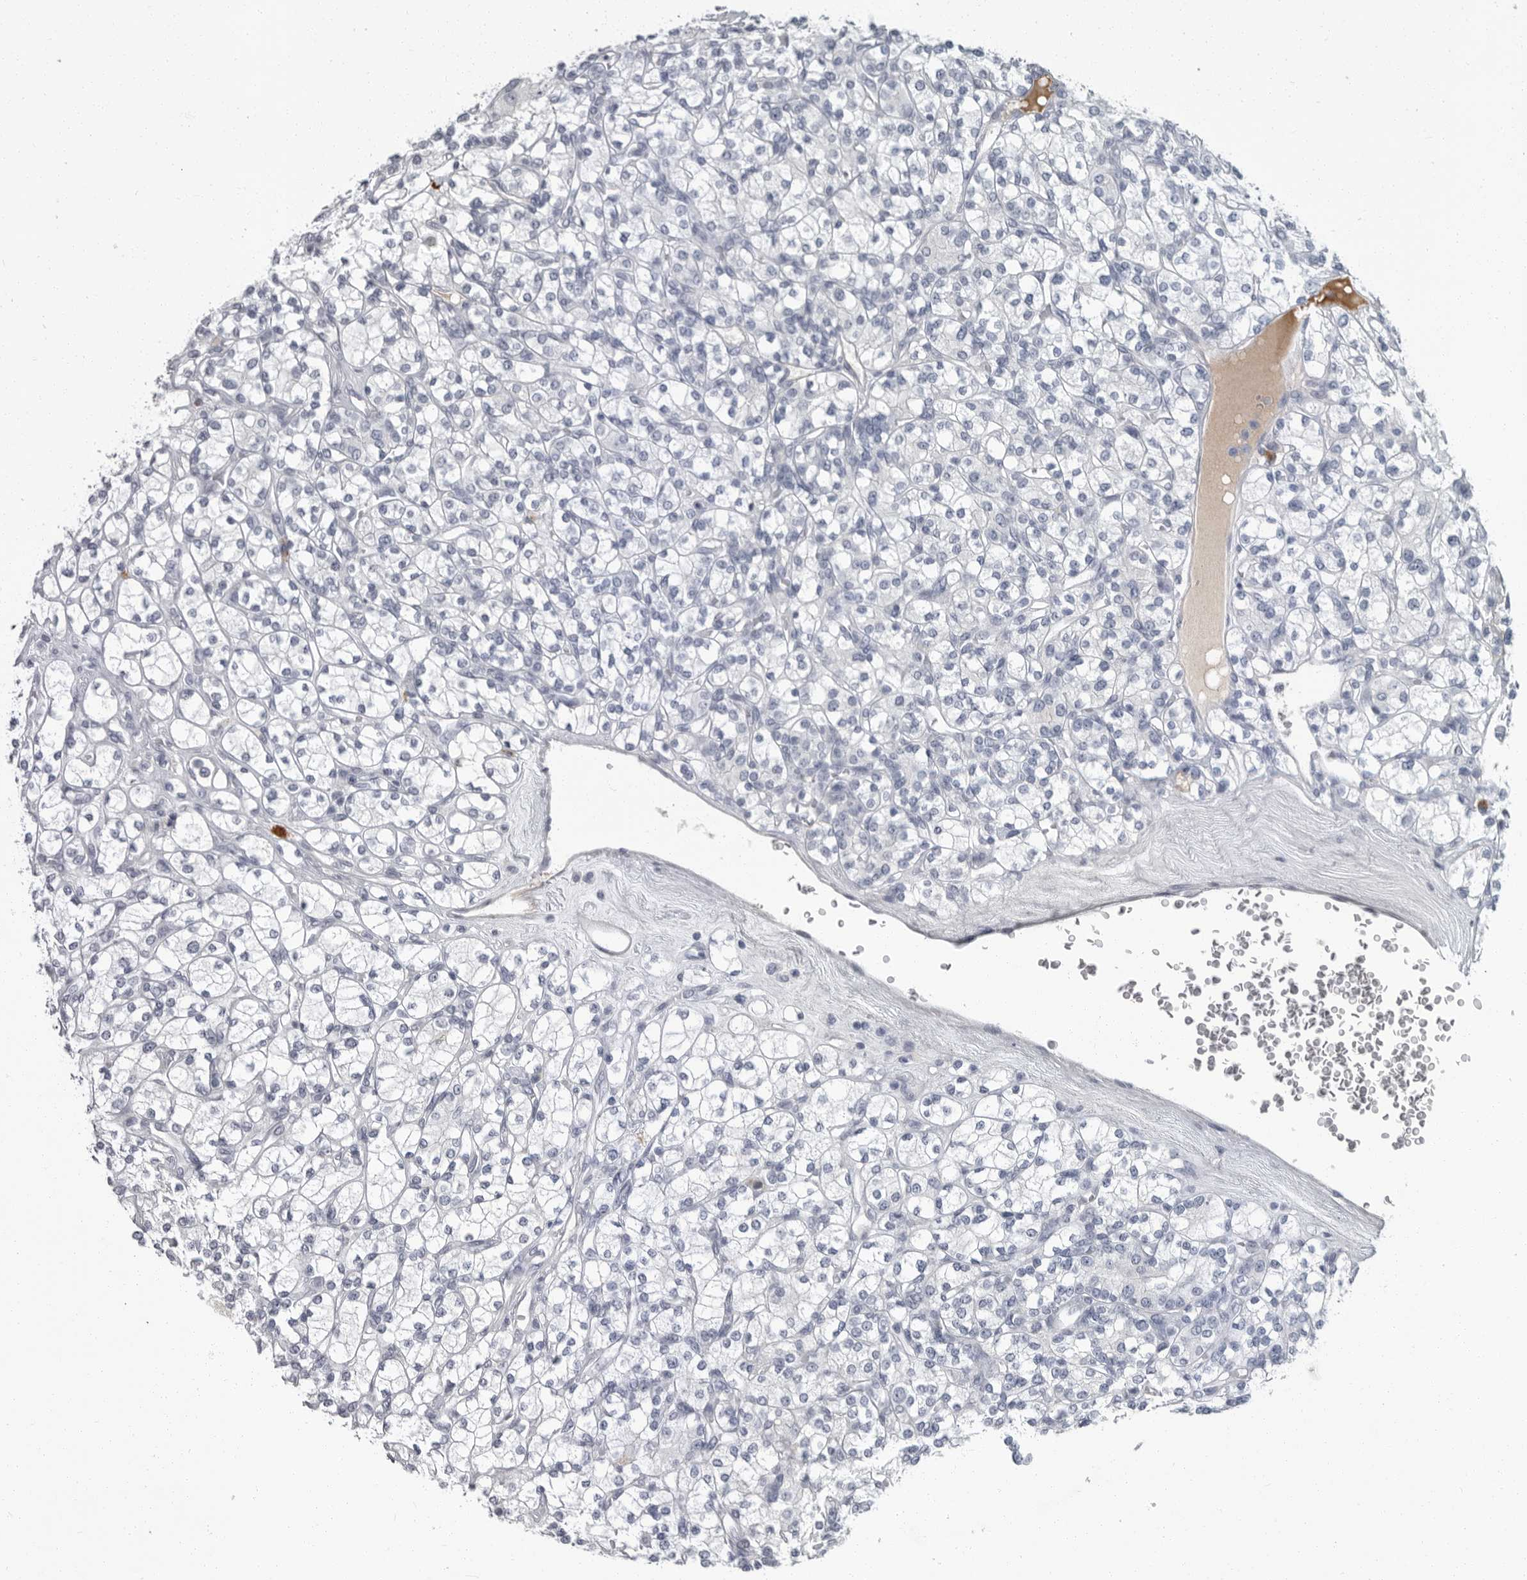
{"staining": {"intensity": "negative", "quantity": "none", "location": "none"}, "tissue": "renal cancer", "cell_type": "Tumor cells", "image_type": "cancer", "snomed": [{"axis": "morphology", "description": "Adenocarcinoma, NOS"}, {"axis": "topography", "description": "Kidney"}], "caption": "Renal cancer (adenocarcinoma) stained for a protein using IHC demonstrates no positivity tumor cells.", "gene": "SLC25A39", "patient": {"sex": "male", "age": 77}}